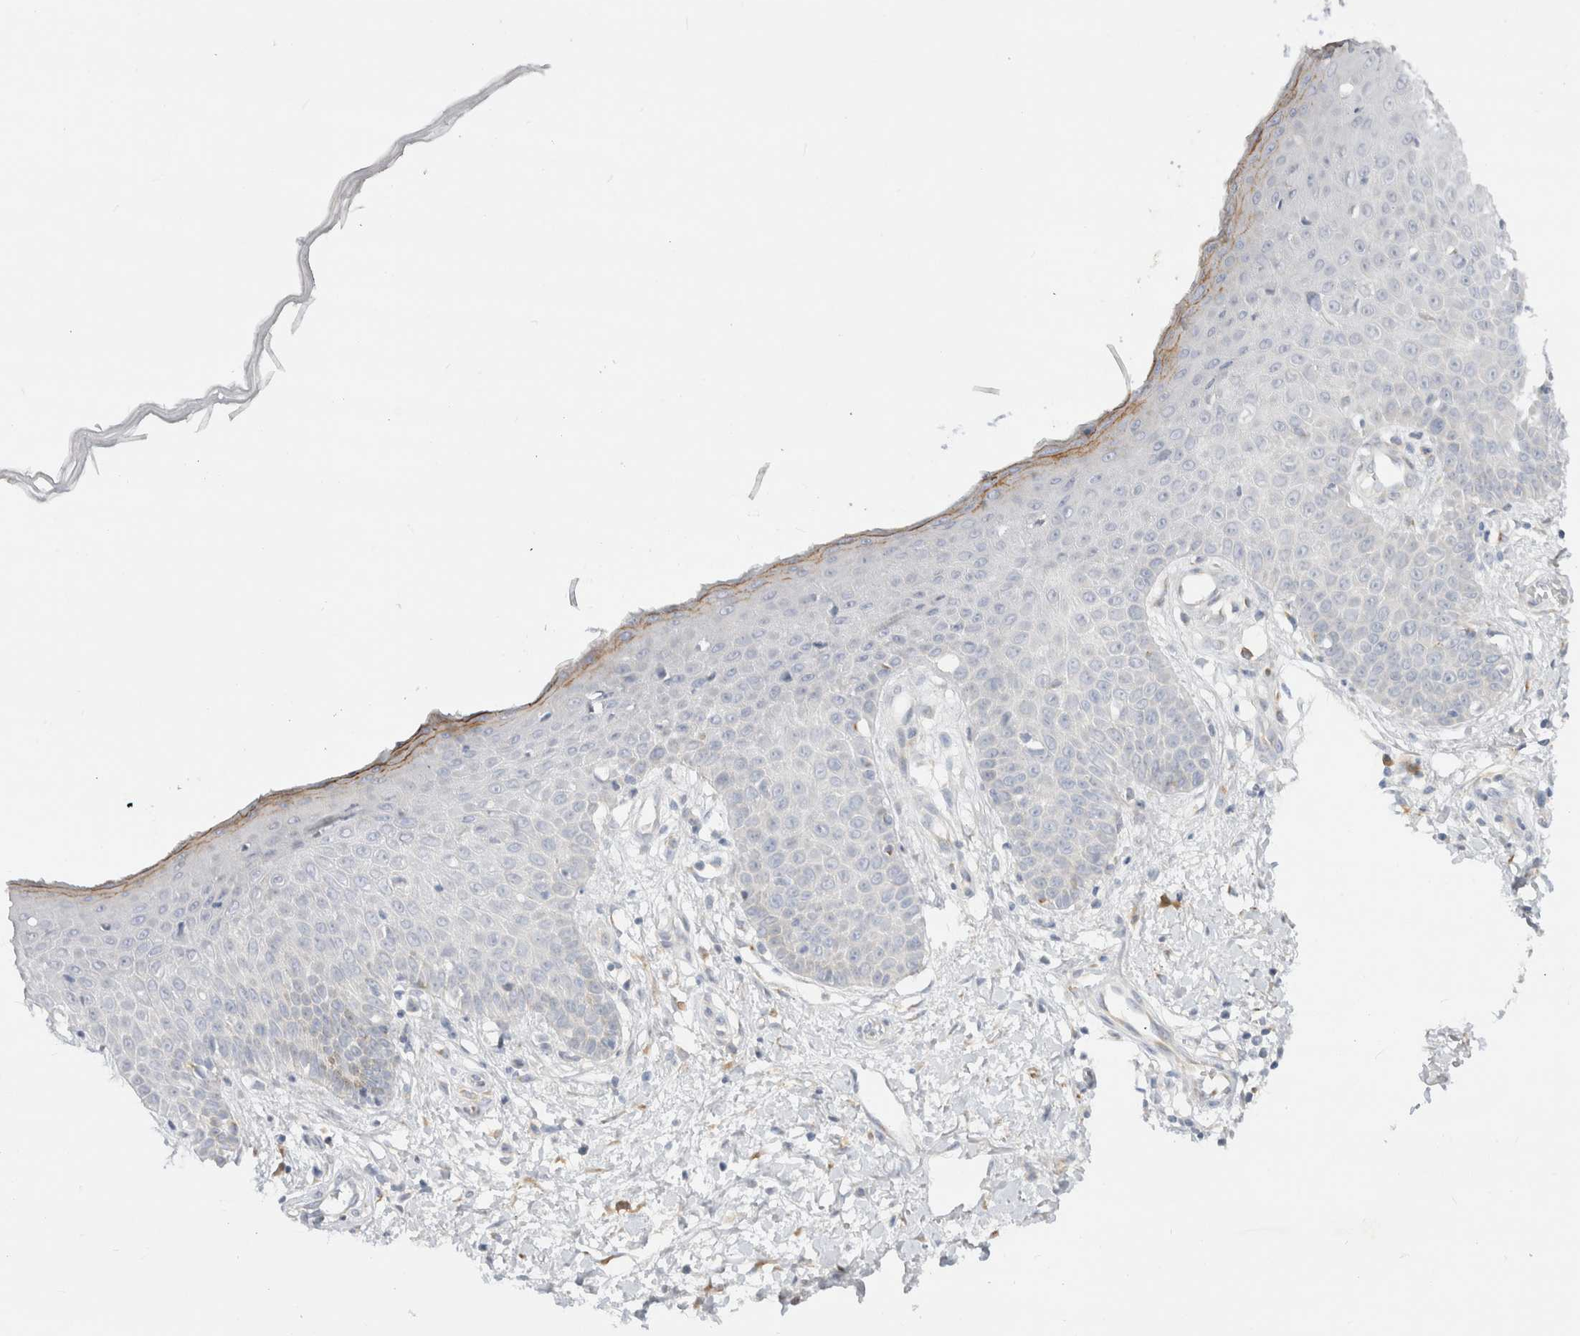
{"staining": {"intensity": "negative", "quantity": "none", "location": "none"}, "tissue": "skin", "cell_type": "Fibroblasts", "image_type": "normal", "snomed": [{"axis": "morphology", "description": "Normal tissue, NOS"}, {"axis": "morphology", "description": "Inflammation, NOS"}, {"axis": "topography", "description": "Skin"}], "caption": "An image of skin stained for a protein demonstrates no brown staining in fibroblasts. (Immunohistochemistry, brightfield microscopy, high magnification).", "gene": "EFCAB13", "patient": {"sex": "female", "age": 44}}